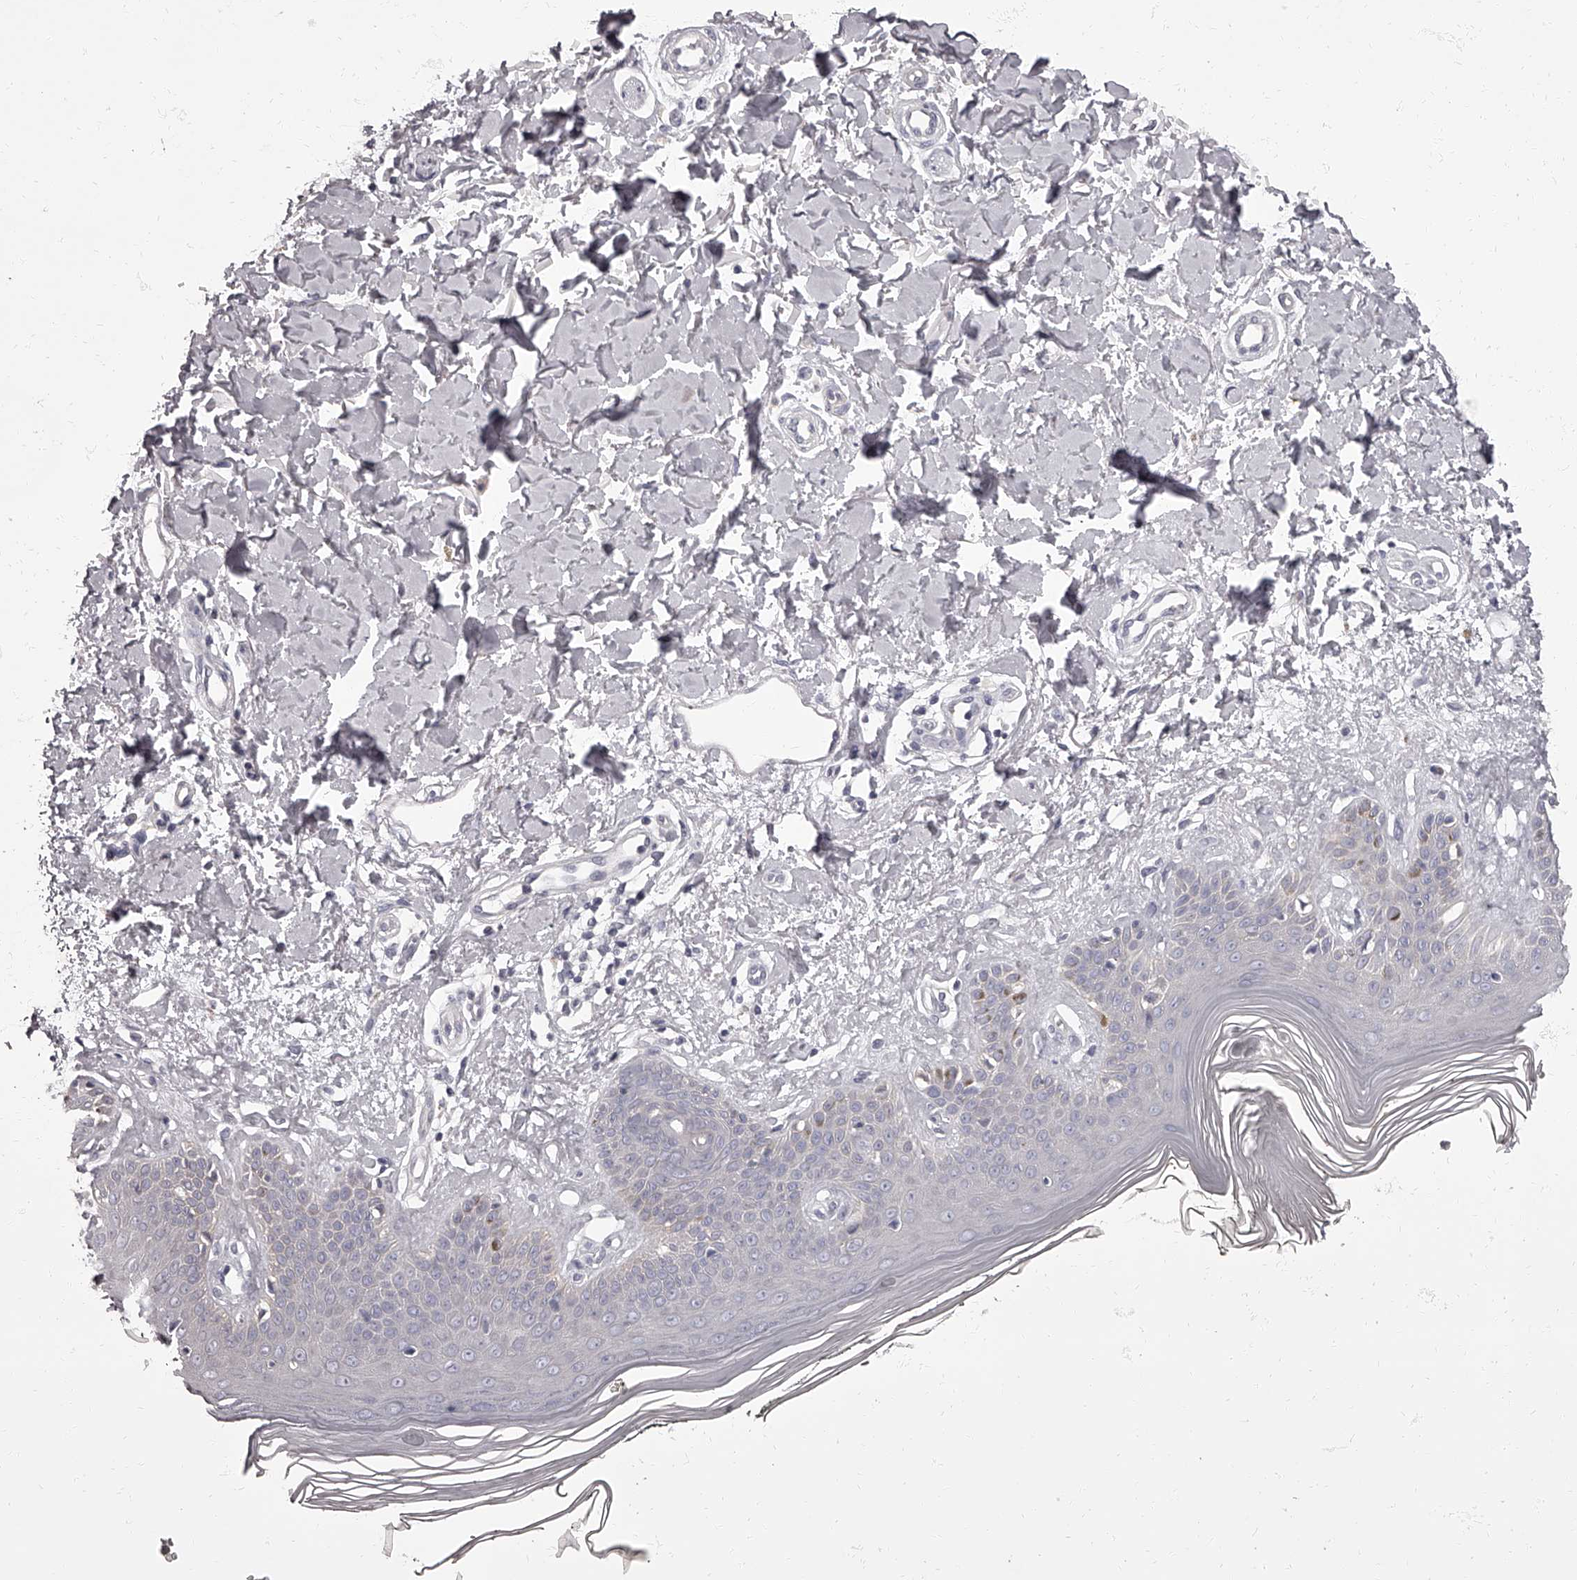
{"staining": {"intensity": "negative", "quantity": "none", "location": "none"}, "tissue": "skin", "cell_type": "Fibroblasts", "image_type": "normal", "snomed": [{"axis": "morphology", "description": "Normal tissue, NOS"}, {"axis": "topography", "description": "Skin"}], "caption": "There is no significant staining in fibroblasts of skin. Brightfield microscopy of immunohistochemistry stained with DAB (brown) and hematoxylin (blue), captured at high magnification.", "gene": "APEH", "patient": {"sex": "female", "age": 64}}